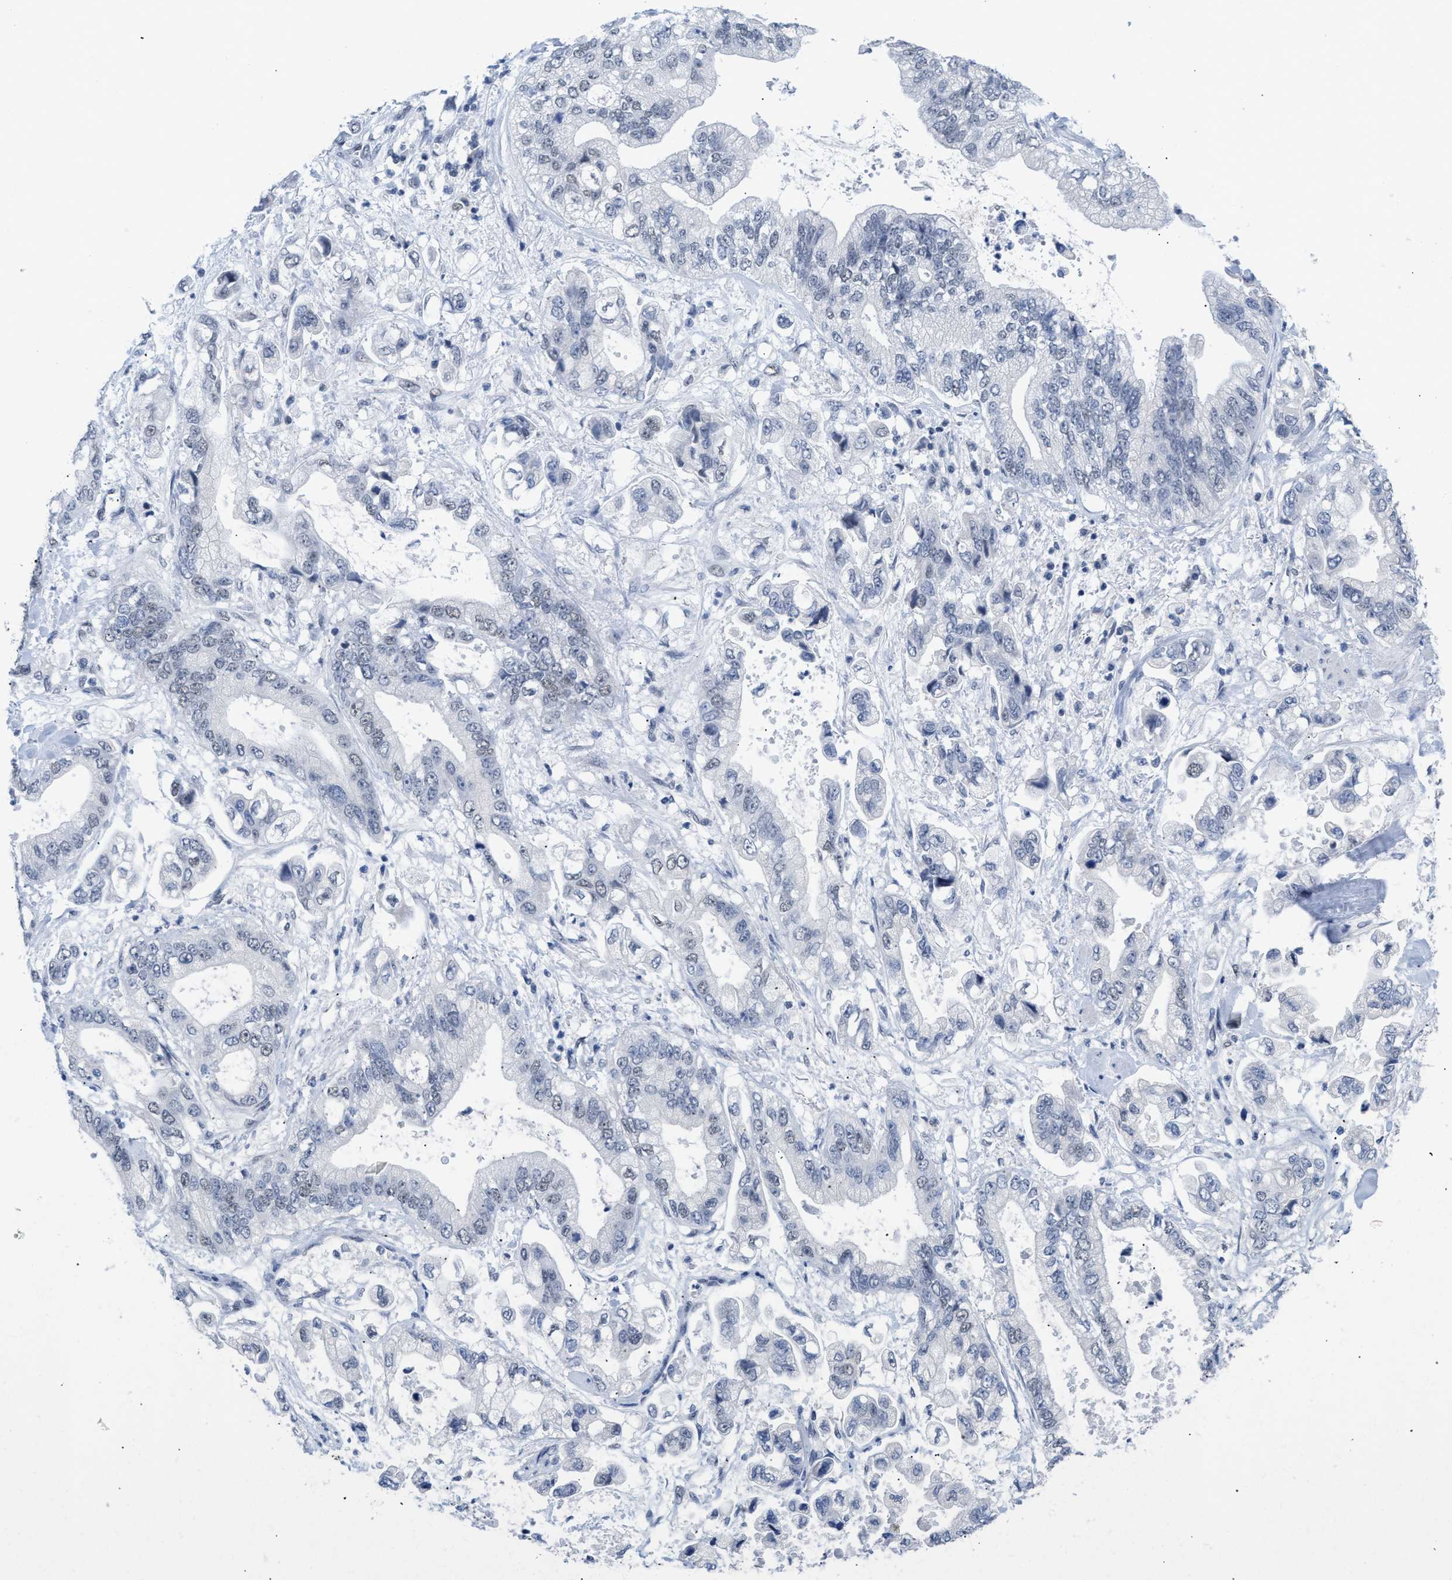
{"staining": {"intensity": "negative", "quantity": "none", "location": "none"}, "tissue": "stomach cancer", "cell_type": "Tumor cells", "image_type": "cancer", "snomed": [{"axis": "morphology", "description": "Normal tissue, NOS"}, {"axis": "morphology", "description": "Adenocarcinoma, NOS"}, {"axis": "topography", "description": "Stomach"}], "caption": "Tumor cells show no significant positivity in stomach adenocarcinoma.", "gene": "GGNBP2", "patient": {"sex": "male", "age": 62}}